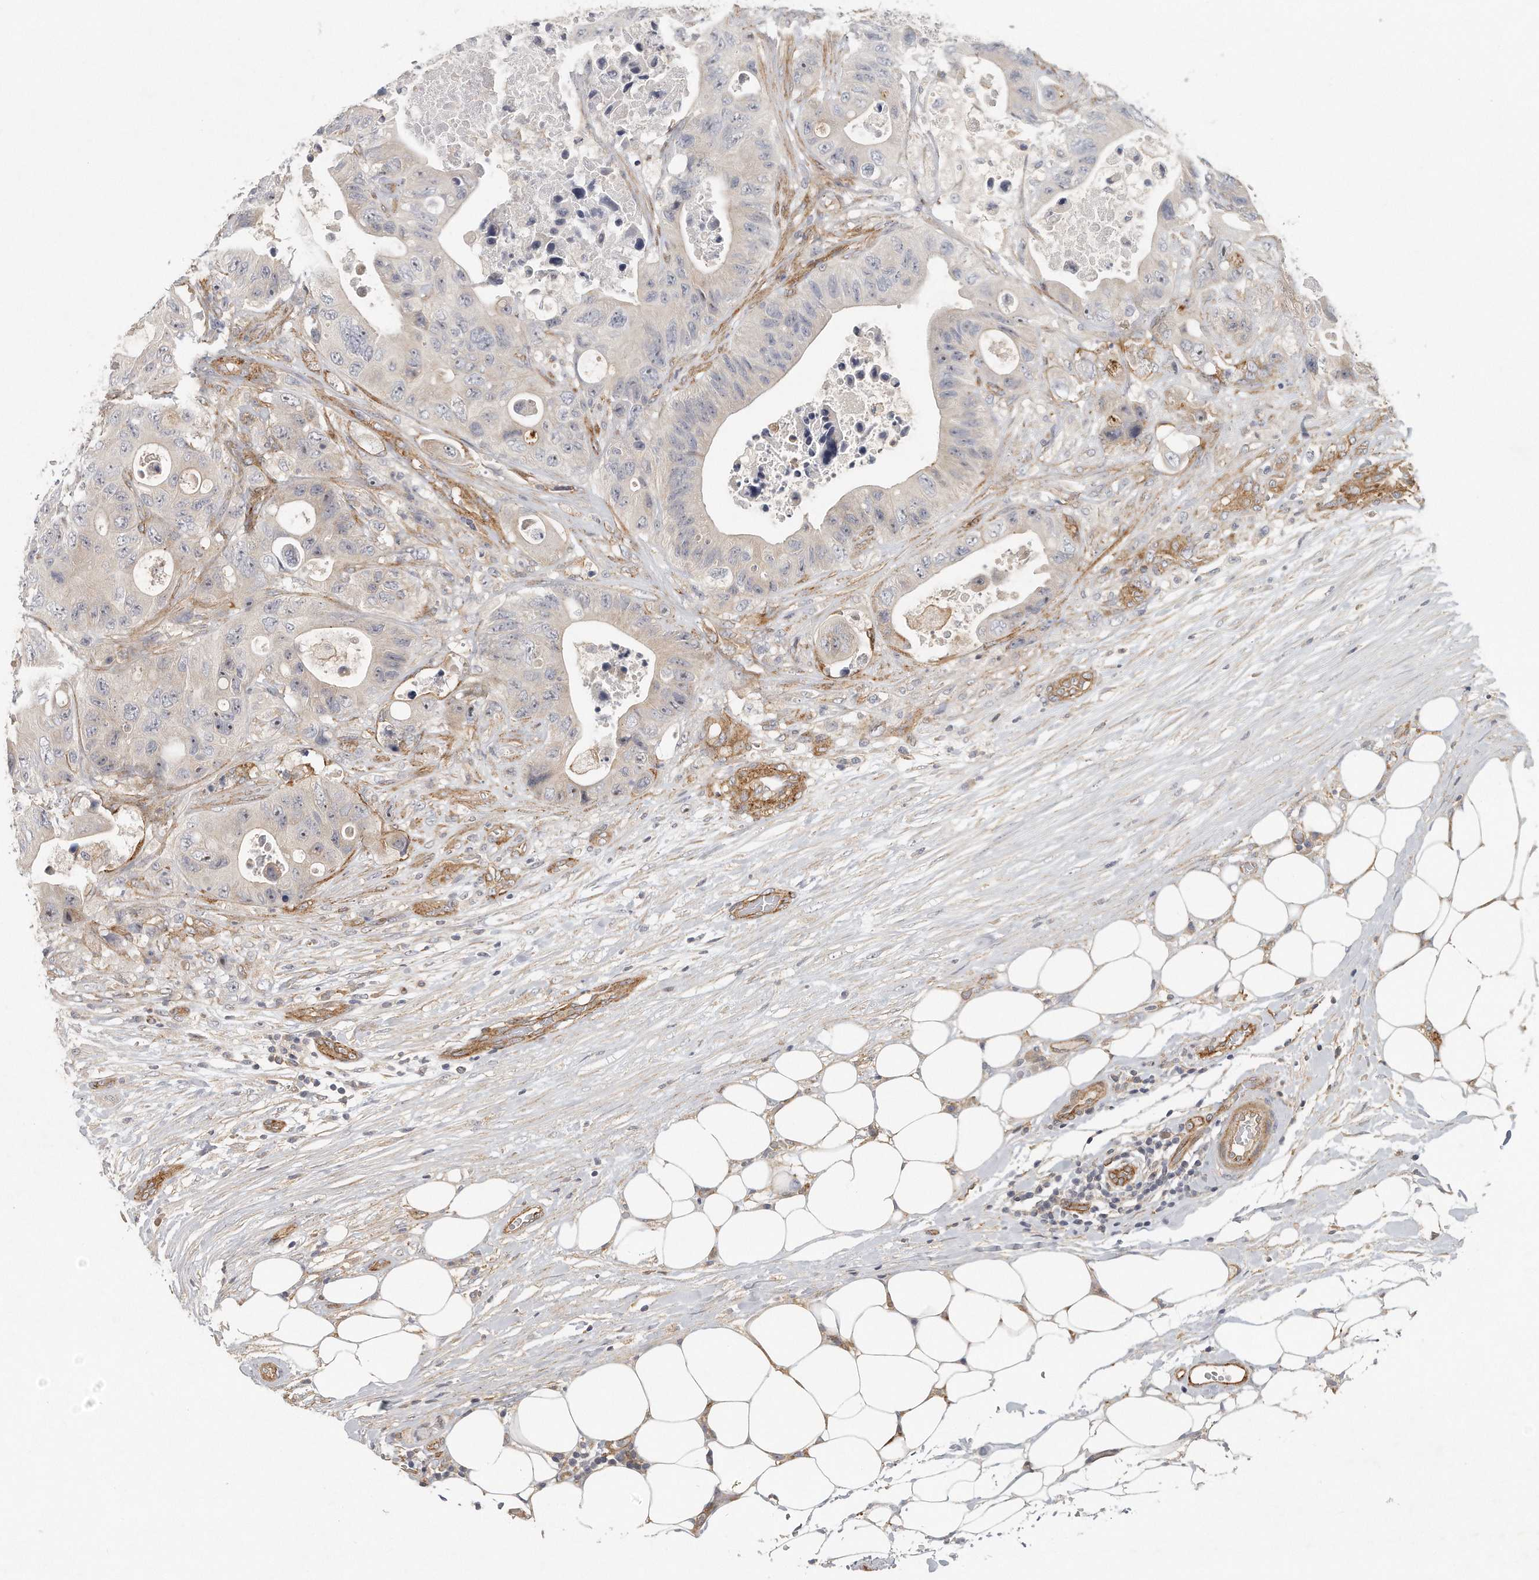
{"staining": {"intensity": "negative", "quantity": "none", "location": "none"}, "tissue": "colorectal cancer", "cell_type": "Tumor cells", "image_type": "cancer", "snomed": [{"axis": "morphology", "description": "Adenocarcinoma, NOS"}, {"axis": "topography", "description": "Colon"}], "caption": "IHC of human colorectal adenocarcinoma exhibits no staining in tumor cells.", "gene": "MTERF4", "patient": {"sex": "female", "age": 46}}